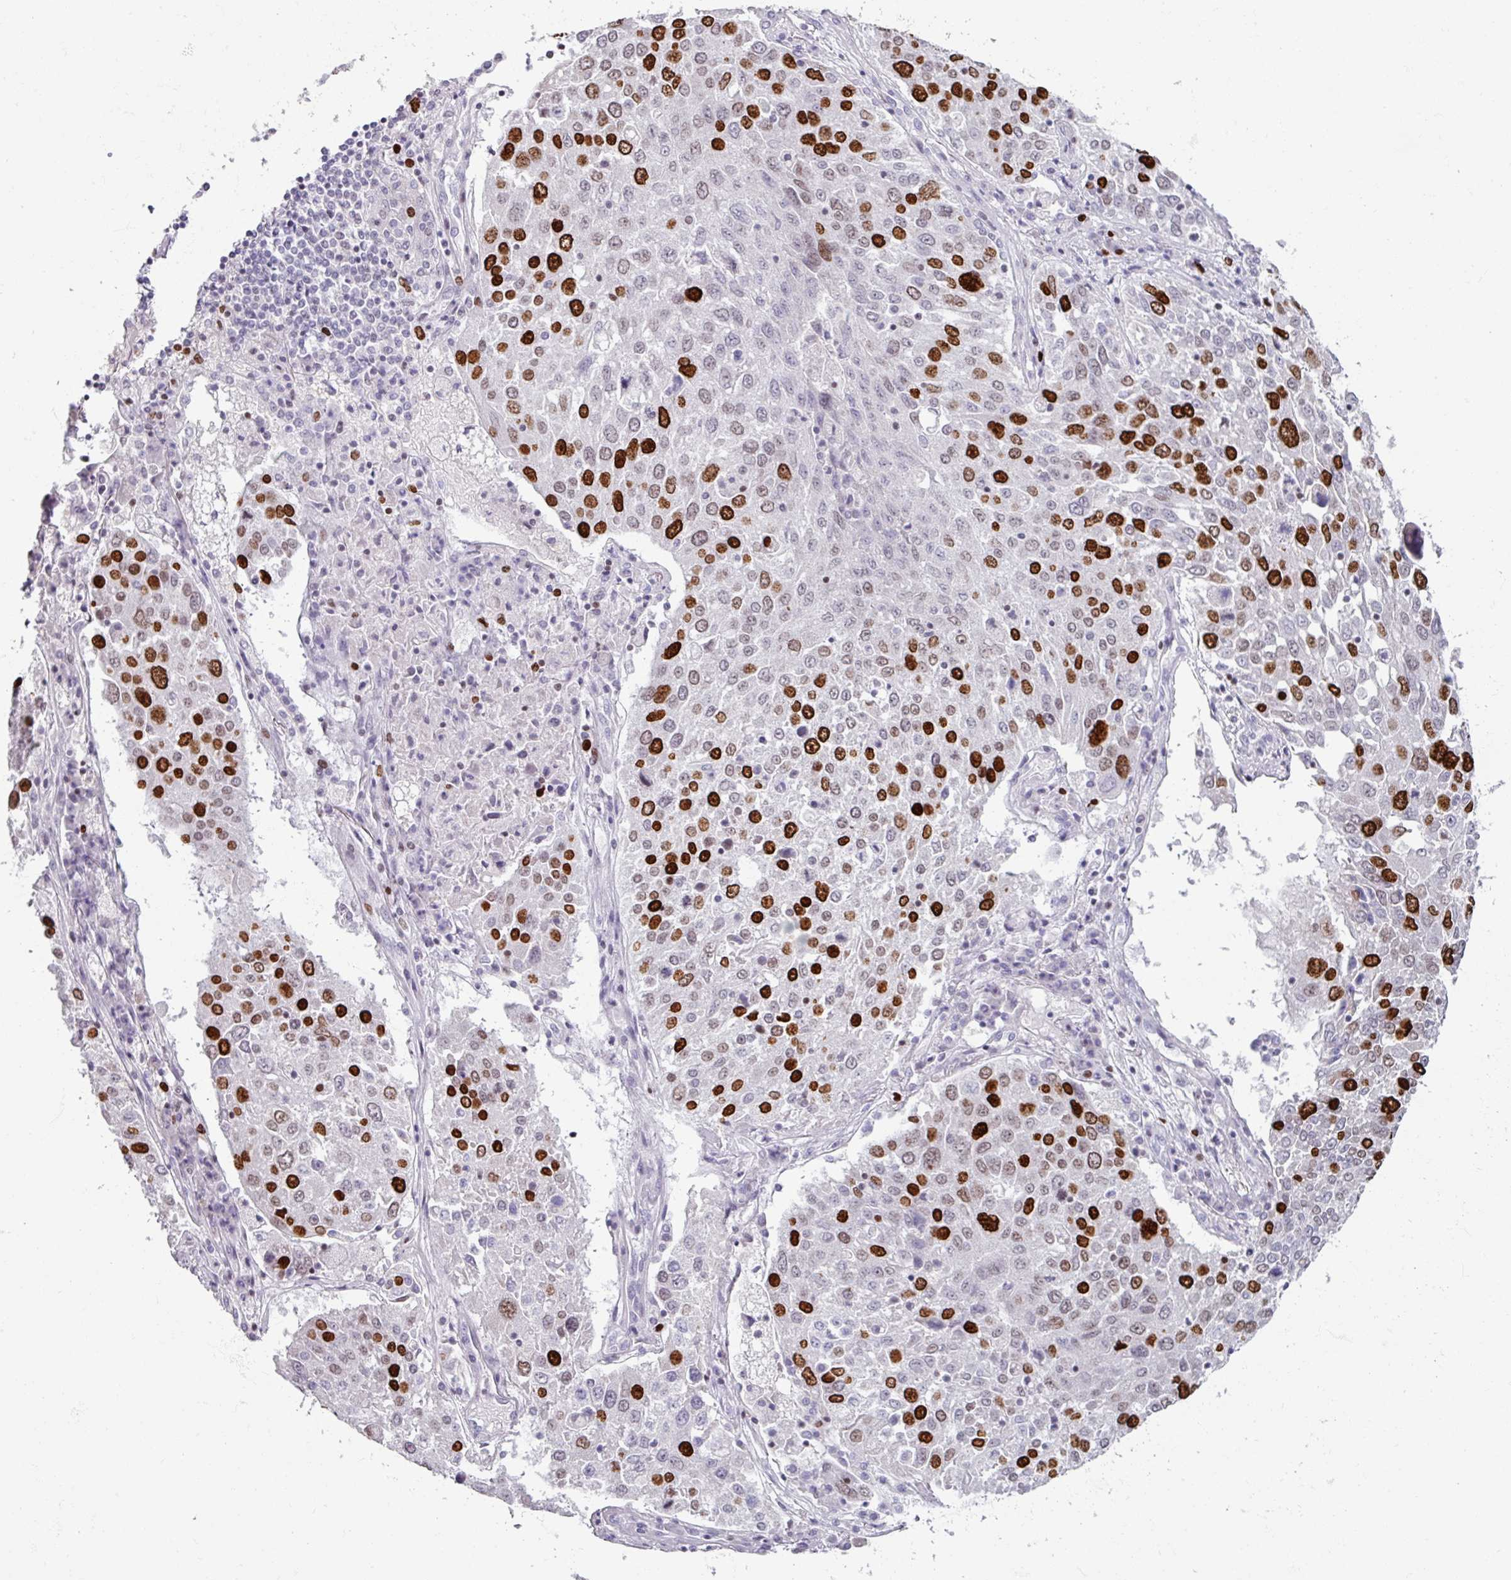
{"staining": {"intensity": "strong", "quantity": "25%-75%", "location": "nuclear"}, "tissue": "lung cancer", "cell_type": "Tumor cells", "image_type": "cancer", "snomed": [{"axis": "morphology", "description": "Squamous cell carcinoma, NOS"}, {"axis": "topography", "description": "Lung"}], "caption": "Tumor cells show strong nuclear expression in about 25%-75% of cells in lung cancer.", "gene": "ATAD2", "patient": {"sex": "male", "age": 65}}